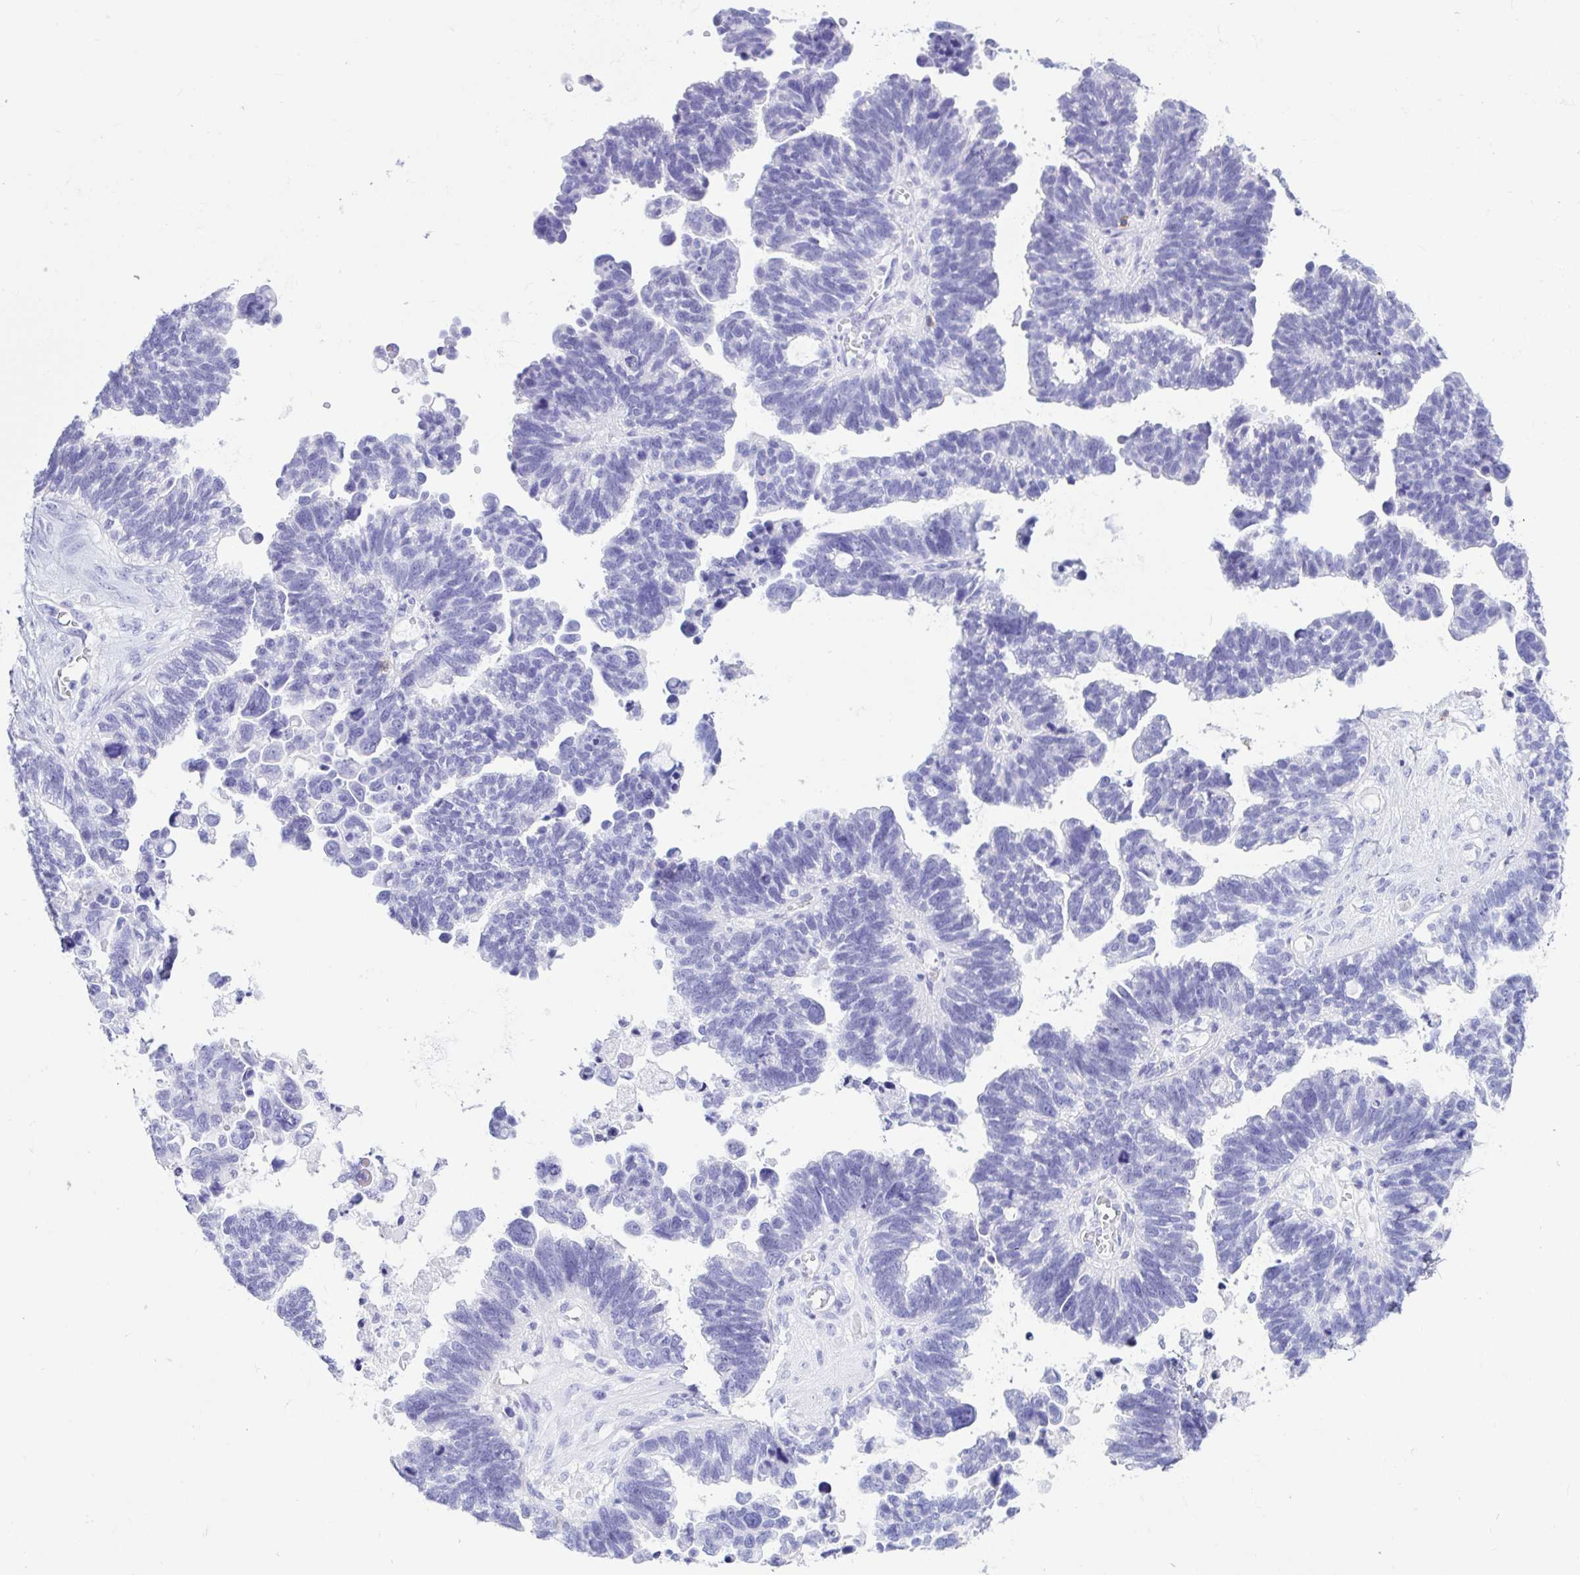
{"staining": {"intensity": "negative", "quantity": "none", "location": "none"}, "tissue": "ovarian cancer", "cell_type": "Tumor cells", "image_type": "cancer", "snomed": [{"axis": "morphology", "description": "Cystadenocarcinoma, serous, NOS"}, {"axis": "topography", "description": "Ovary"}], "caption": "Immunohistochemical staining of human serous cystadenocarcinoma (ovarian) demonstrates no significant expression in tumor cells.", "gene": "CD5", "patient": {"sex": "female", "age": 60}}